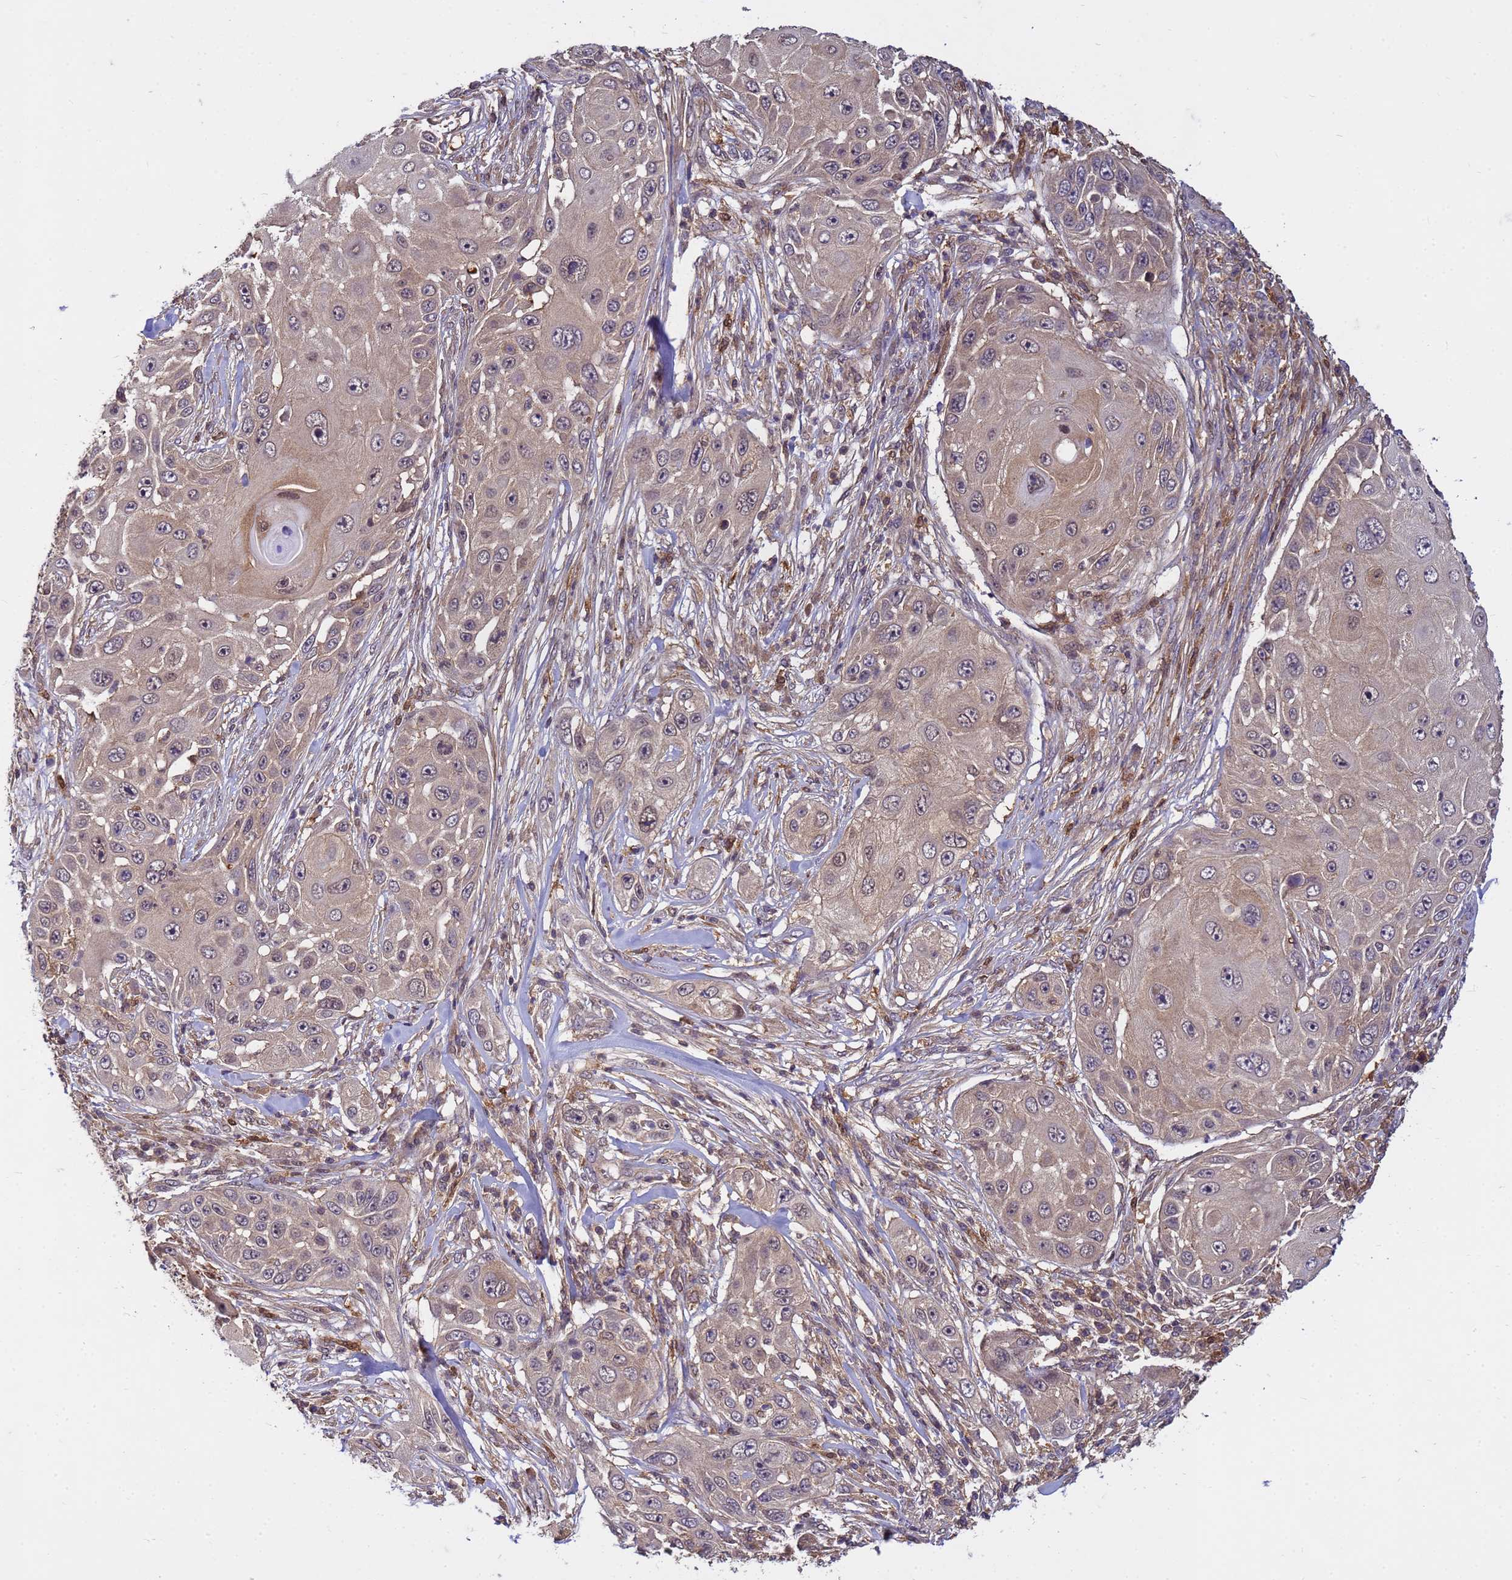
{"staining": {"intensity": "moderate", "quantity": "<25%", "location": "cytoplasmic/membranous,nuclear"}, "tissue": "skin cancer", "cell_type": "Tumor cells", "image_type": "cancer", "snomed": [{"axis": "morphology", "description": "Squamous cell carcinoma, NOS"}, {"axis": "topography", "description": "Skin"}], "caption": "The histopathology image shows a brown stain indicating the presence of a protein in the cytoplasmic/membranous and nuclear of tumor cells in skin squamous cell carcinoma. (brown staining indicates protein expression, while blue staining denotes nuclei).", "gene": "NPEPPS", "patient": {"sex": "female", "age": 44}}